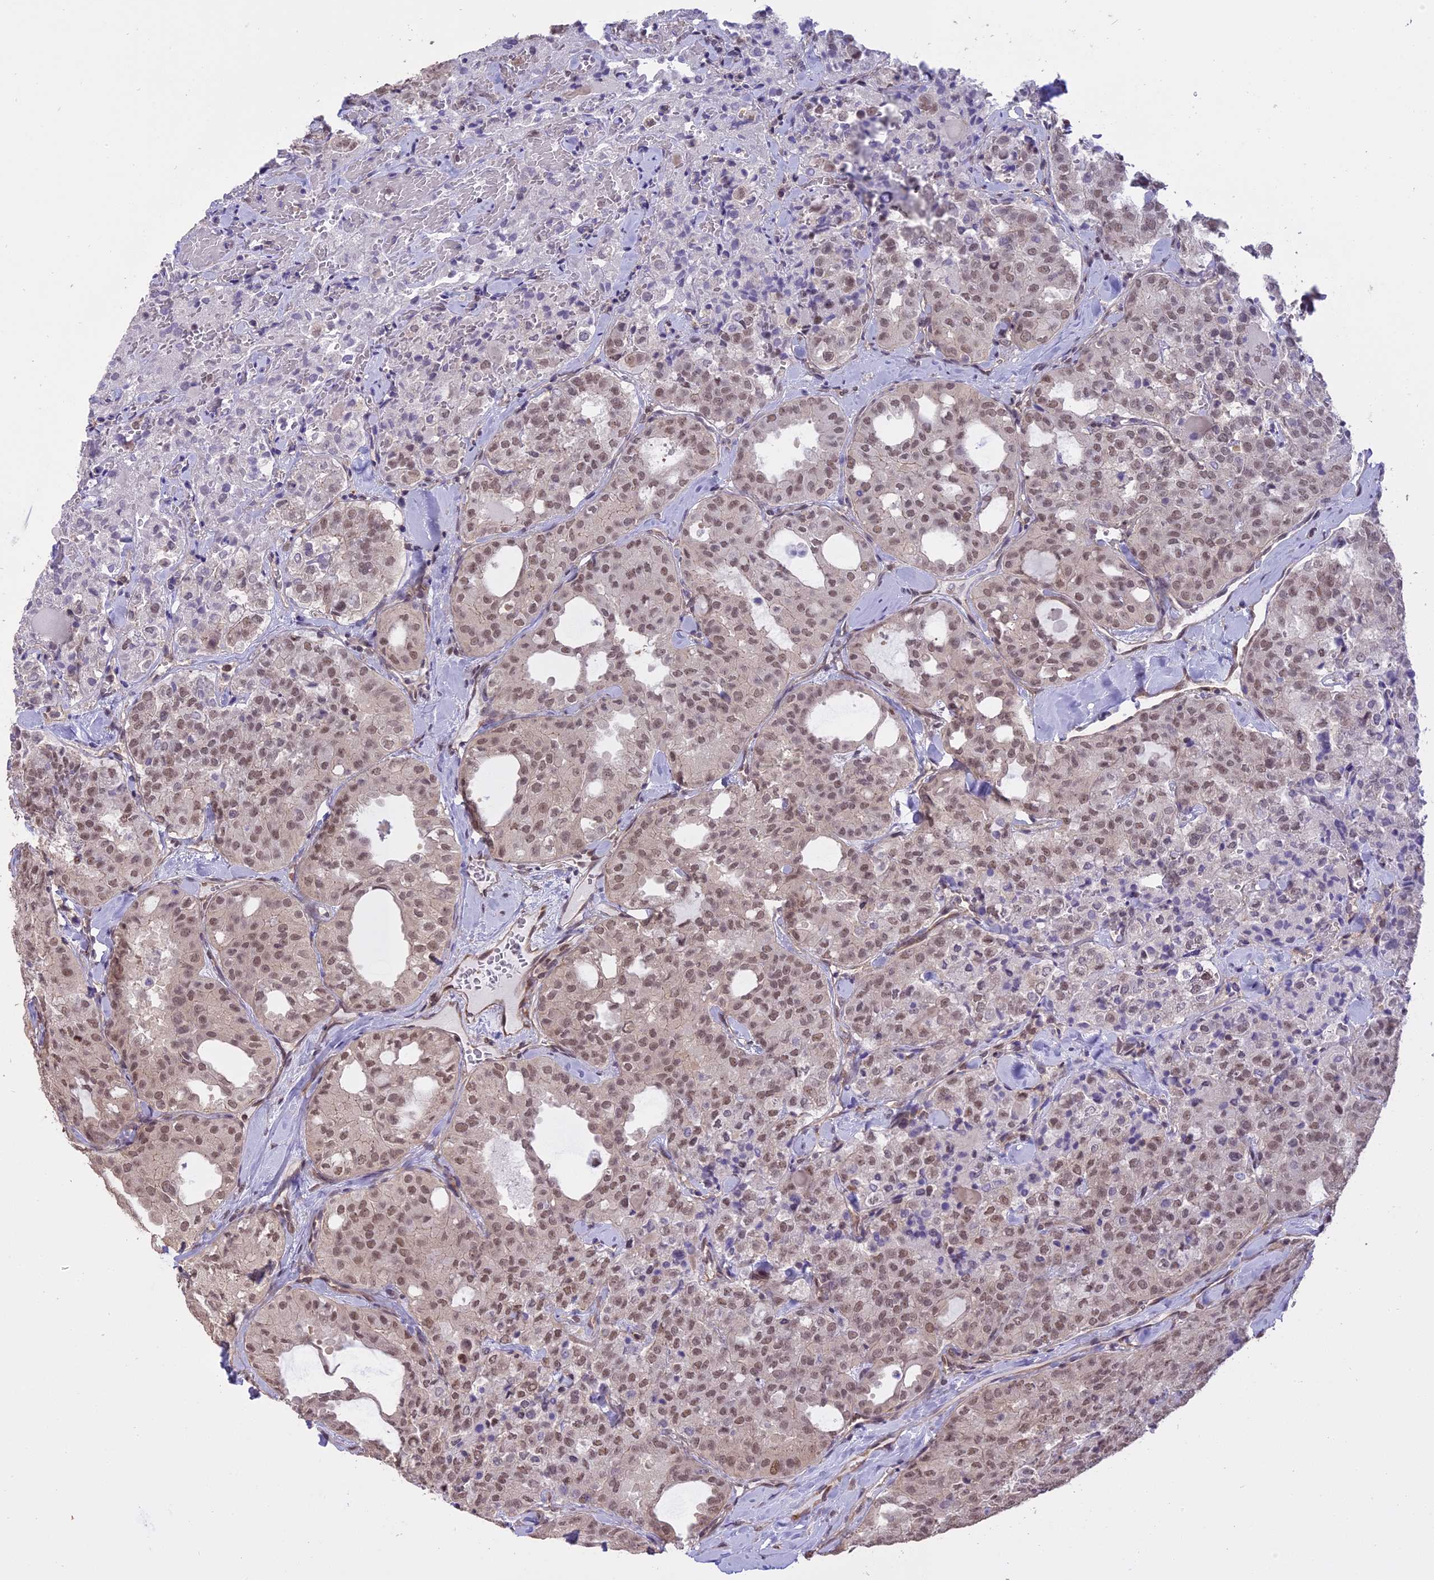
{"staining": {"intensity": "moderate", "quantity": ">75%", "location": "nuclear"}, "tissue": "thyroid cancer", "cell_type": "Tumor cells", "image_type": "cancer", "snomed": [{"axis": "morphology", "description": "Follicular adenoma carcinoma, NOS"}, {"axis": "topography", "description": "Thyroid gland"}], "caption": "The image reveals a brown stain indicating the presence of a protein in the nuclear of tumor cells in thyroid follicular adenoma carcinoma.", "gene": "TIGD7", "patient": {"sex": "male", "age": 75}}